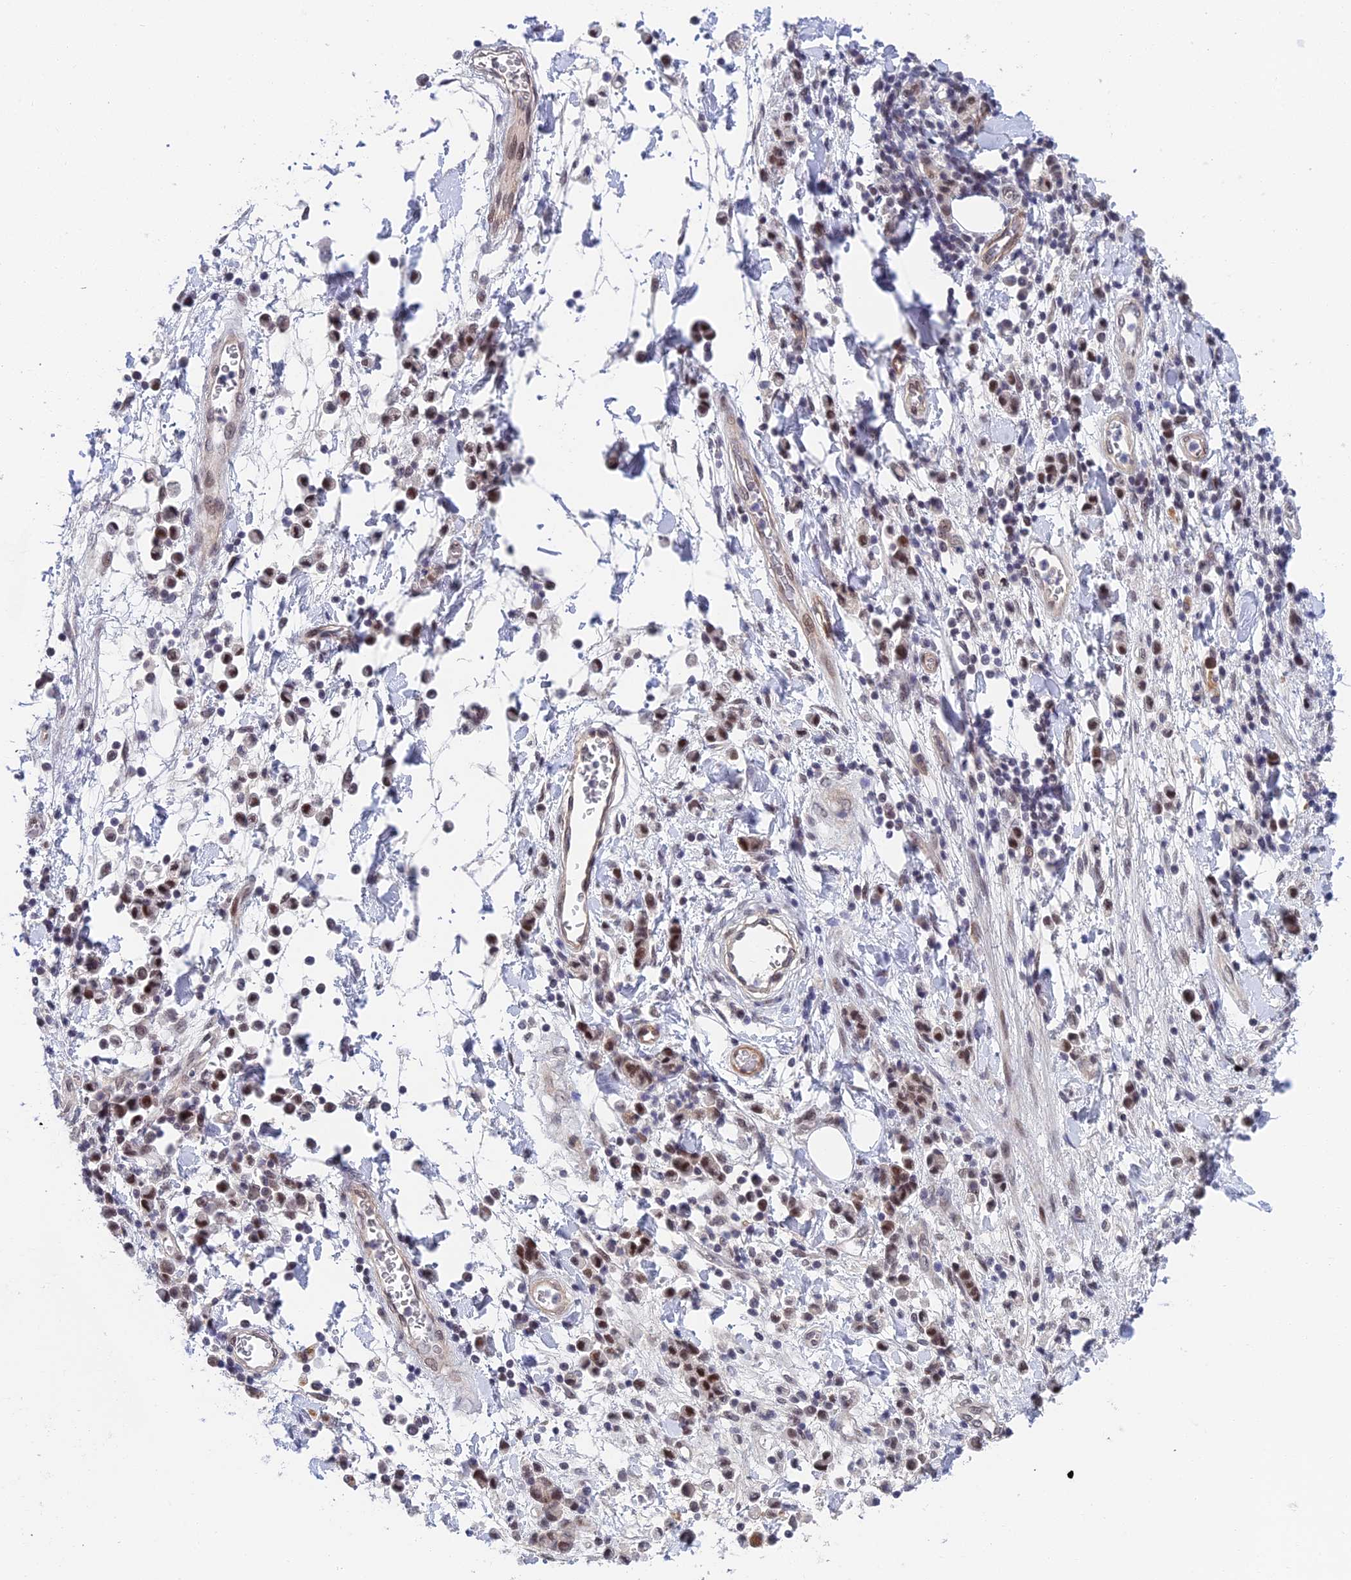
{"staining": {"intensity": "moderate", "quantity": ">75%", "location": "nuclear"}, "tissue": "stomach cancer", "cell_type": "Tumor cells", "image_type": "cancer", "snomed": [{"axis": "morphology", "description": "Adenocarcinoma, NOS"}, {"axis": "topography", "description": "Stomach"}], "caption": "This is an image of immunohistochemistry staining of stomach cancer, which shows moderate expression in the nuclear of tumor cells.", "gene": "NSMCE1", "patient": {"sex": "male", "age": 77}}